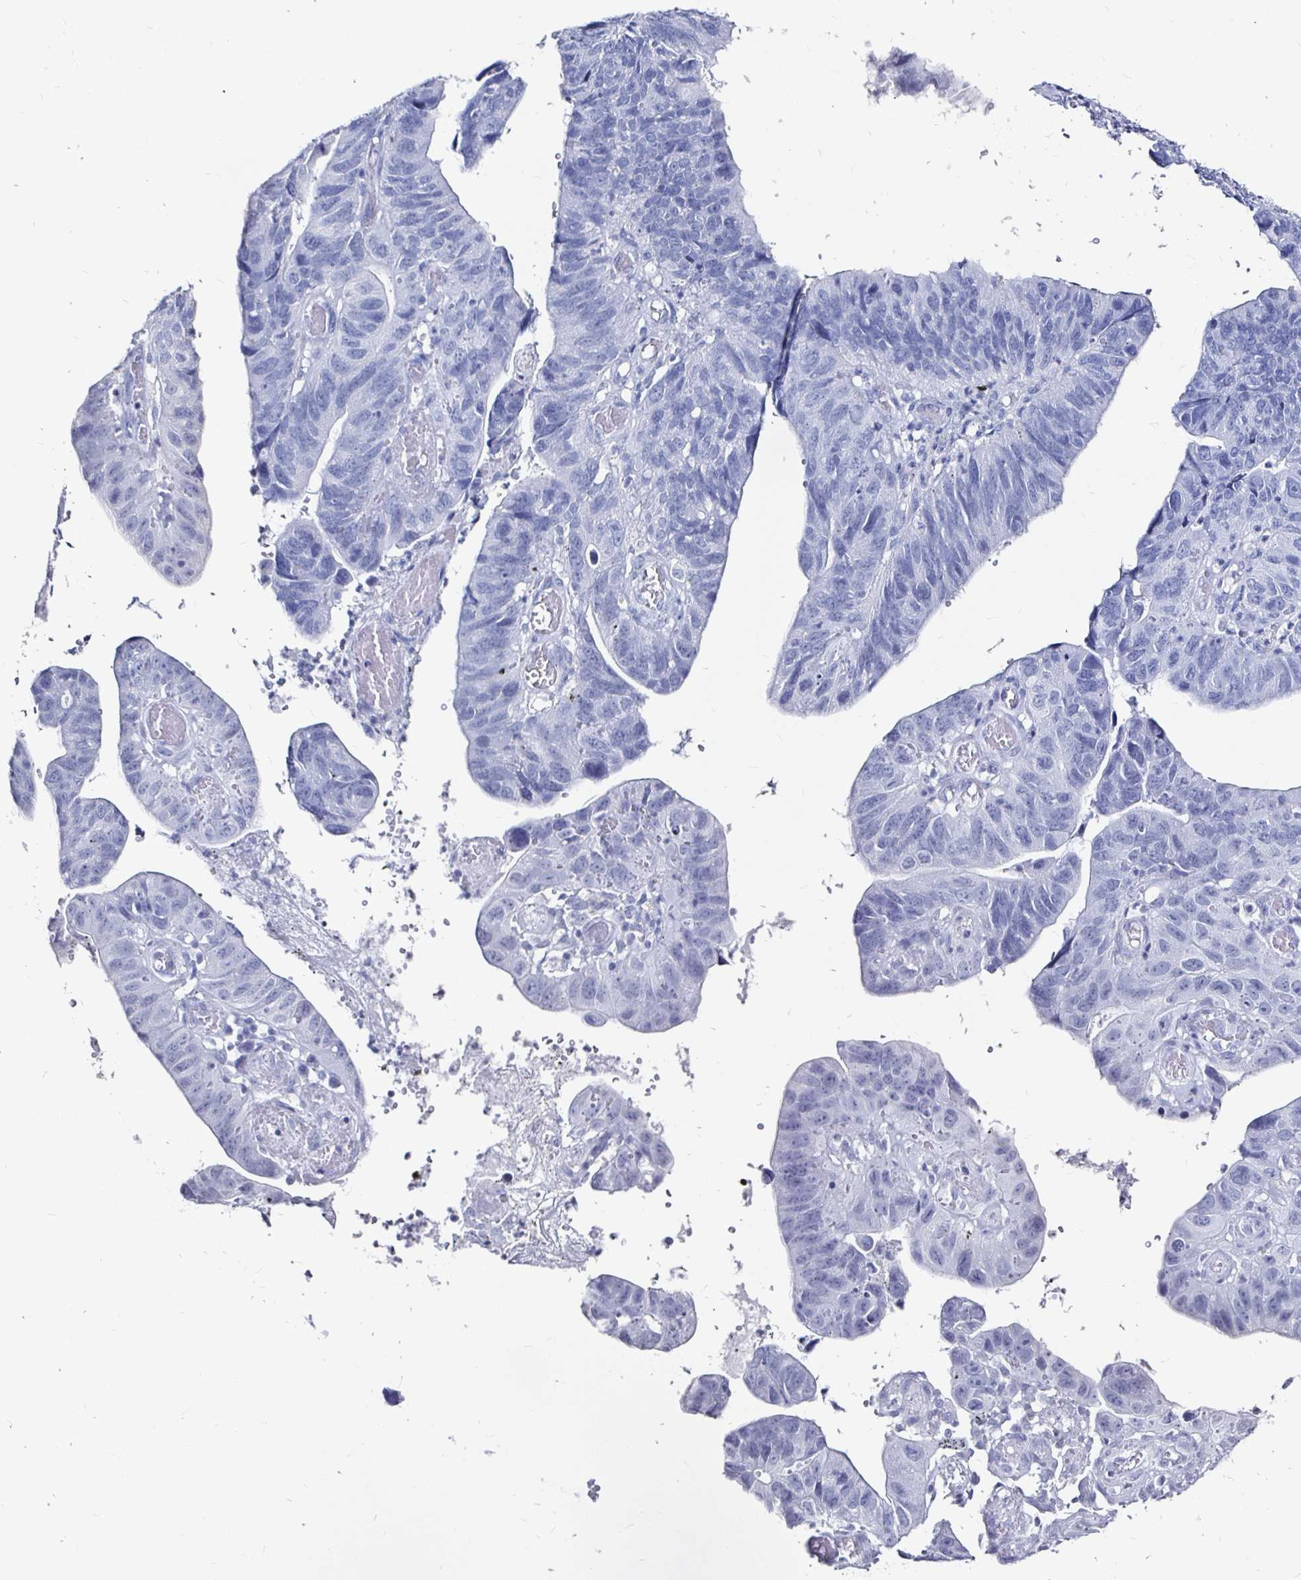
{"staining": {"intensity": "negative", "quantity": "none", "location": "none"}, "tissue": "stomach cancer", "cell_type": "Tumor cells", "image_type": "cancer", "snomed": [{"axis": "morphology", "description": "Adenocarcinoma, NOS"}, {"axis": "topography", "description": "Stomach"}], "caption": "Immunohistochemistry photomicrograph of human stomach cancer (adenocarcinoma) stained for a protein (brown), which exhibits no staining in tumor cells. (DAB (3,3'-diaminobenzidine) immunohistochemistry (IHC) with hematoxylin counter stain).", "gene": "LUZP4", "patient": {"sex": "male", "age": 59}}